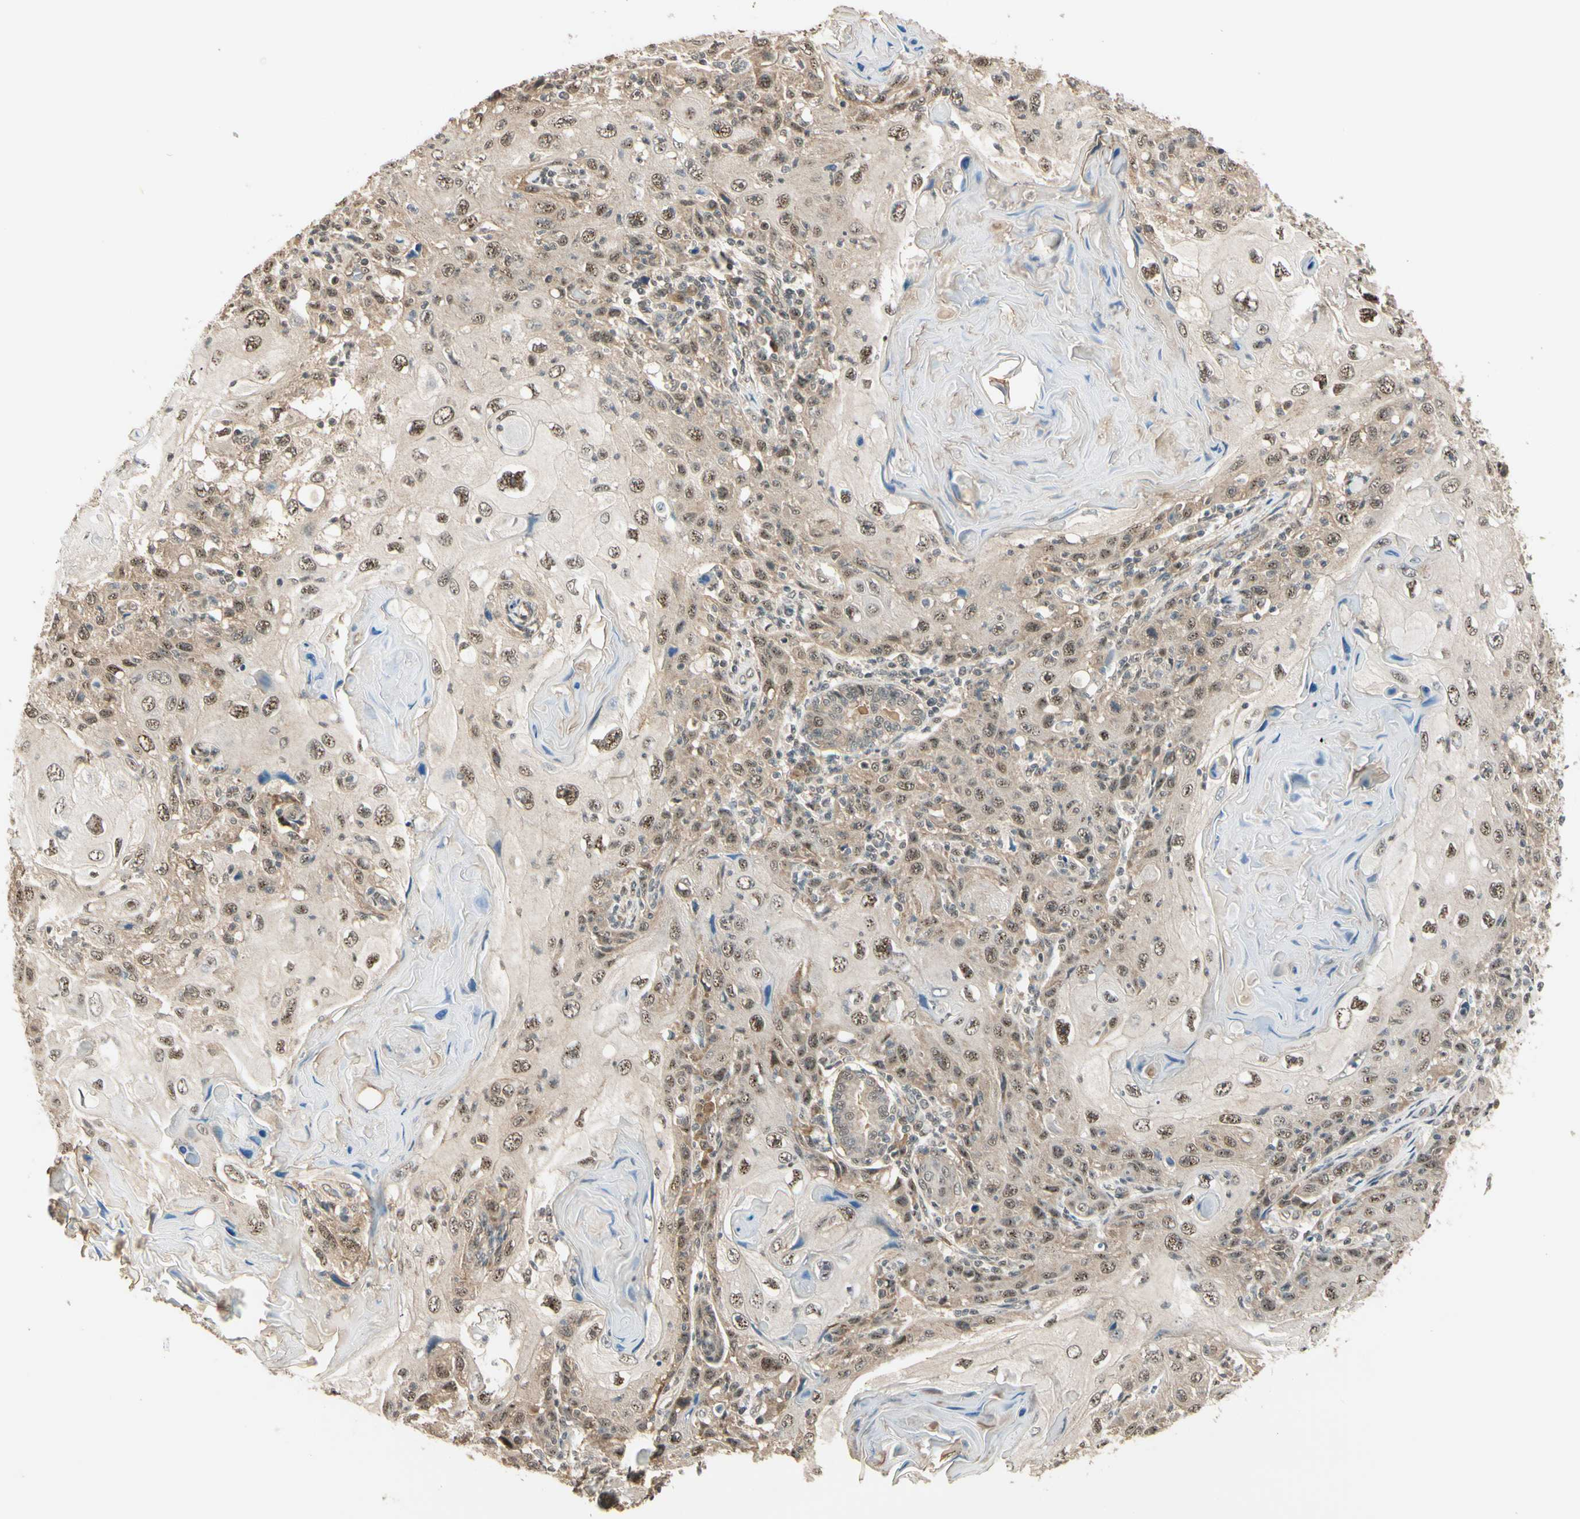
{"staining": {"intensity": "weak", "quantity": ">75%", "location": "cytoplasmic/membranous,nuclear"}, "tissue": "skin cancer", "cell_type": "Tumor cells", "image_type": "cancer", "snomed": [{"axis": "morphology", "description": "Squamous cell carcinoma, NOS"}, {"axis": "topography", "description": "Skin"}], "caption": "This image exhibits IHC staining of skin squamous cell carcinoma, with low weak cytoplasmic/membranous and nuclear staining in approximately >75% of tumor cells.", "gene": "MCPH1", "patient": {"sex": "female", "age": 88}}